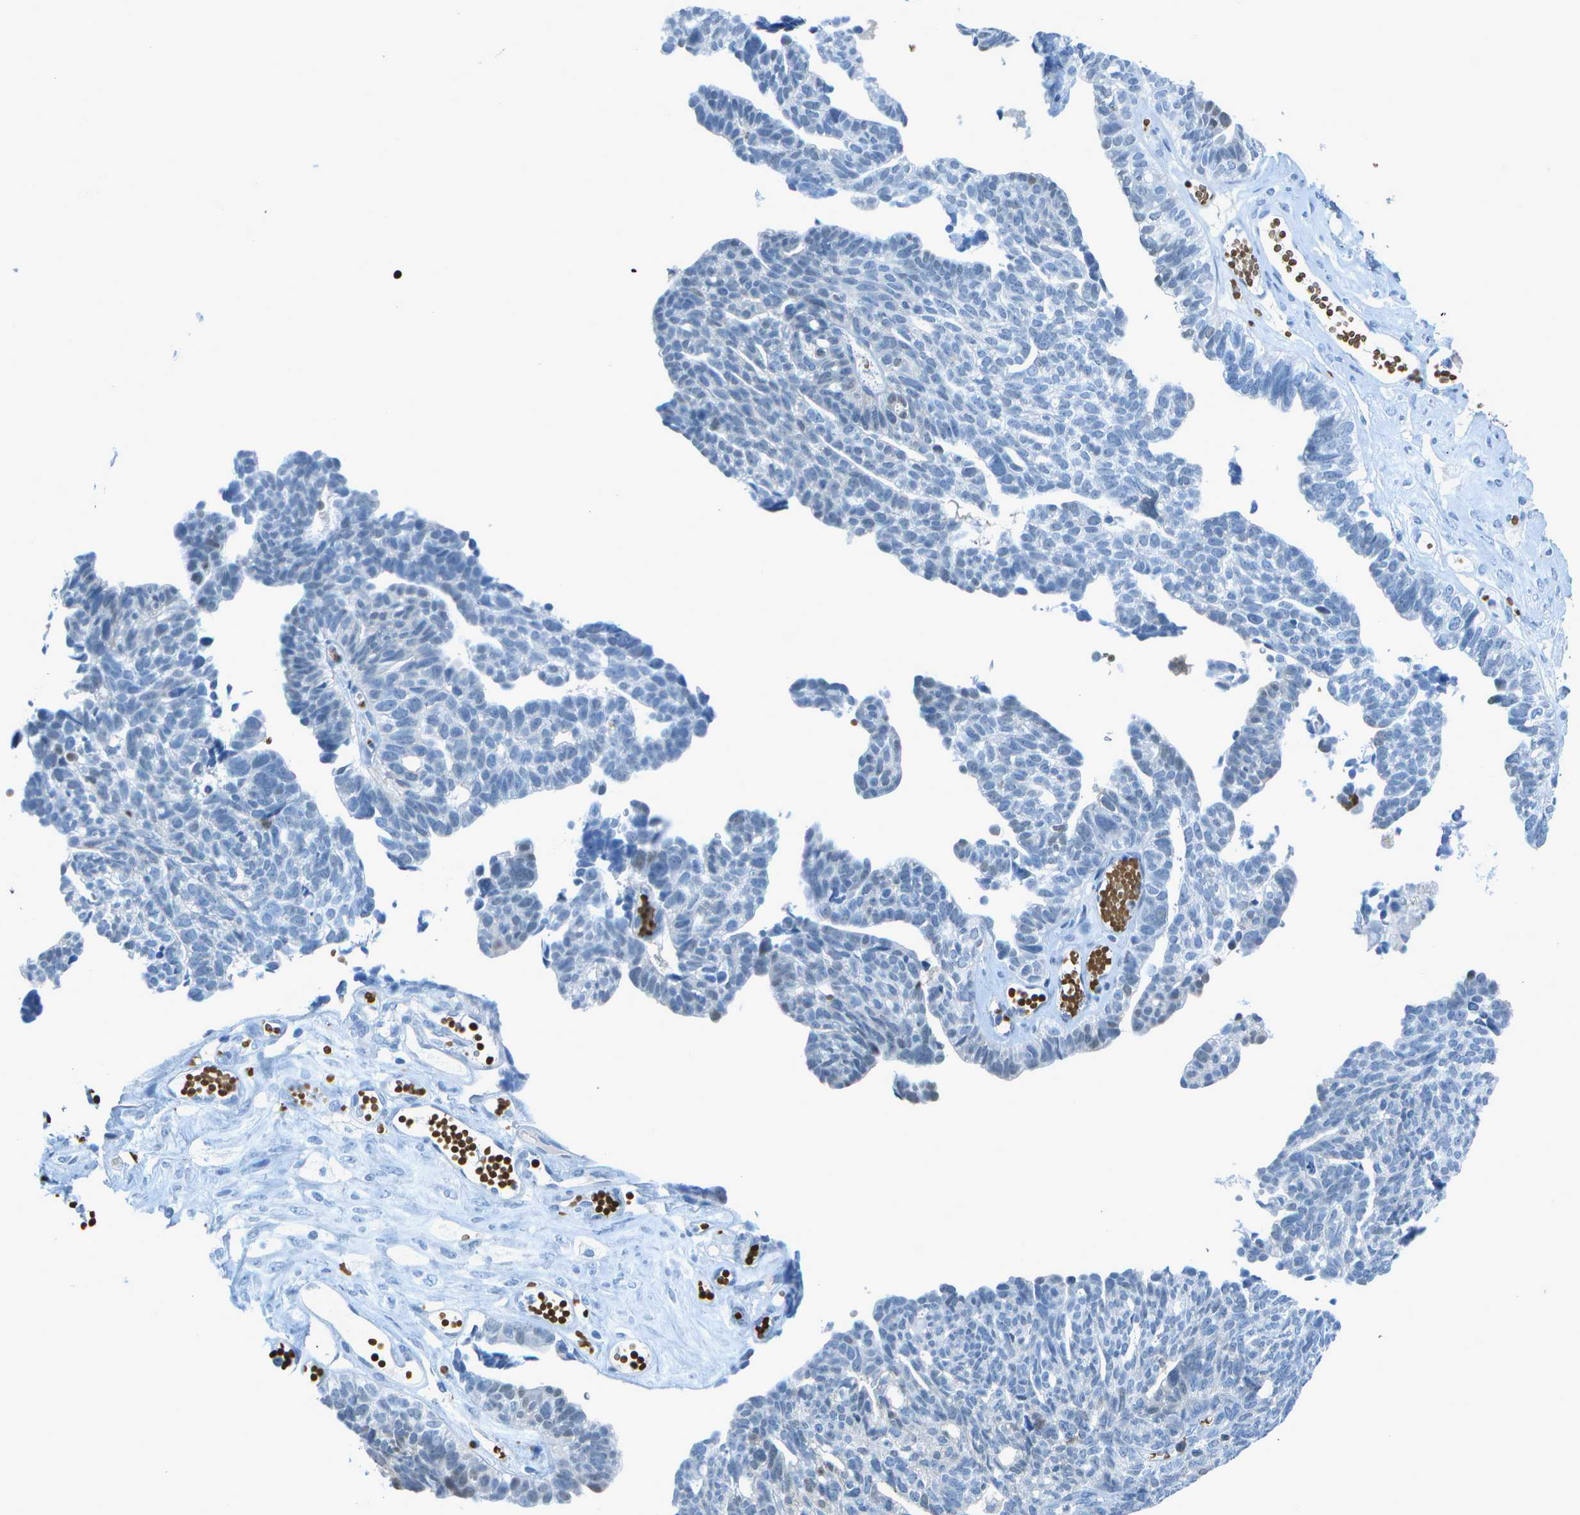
{"staining": {"intensity": "negative", "quantity": "none", "location": "none"}, "tissue": "ovarian cancer", "cell_type": "Tumor cells", "image_type": "cancer", "snomed": [{"axis": "morphology", "description": "Cystadenocarcinoma, serous, NOS"}, {"axis": "topography", "description": "Ovary"}], "caption": "Tumor cells show no significant staining in ovarian cancer (serous cystadenocarcinoma). (Stains: DAB (3,3'-diaminobenzidine) immunohistochemistry with hematoxylin counter stain, Microscopy: brightfield microscopy at high magnification).", "gene": "ASL", "patient": {"sex": "female", "age": 79}}